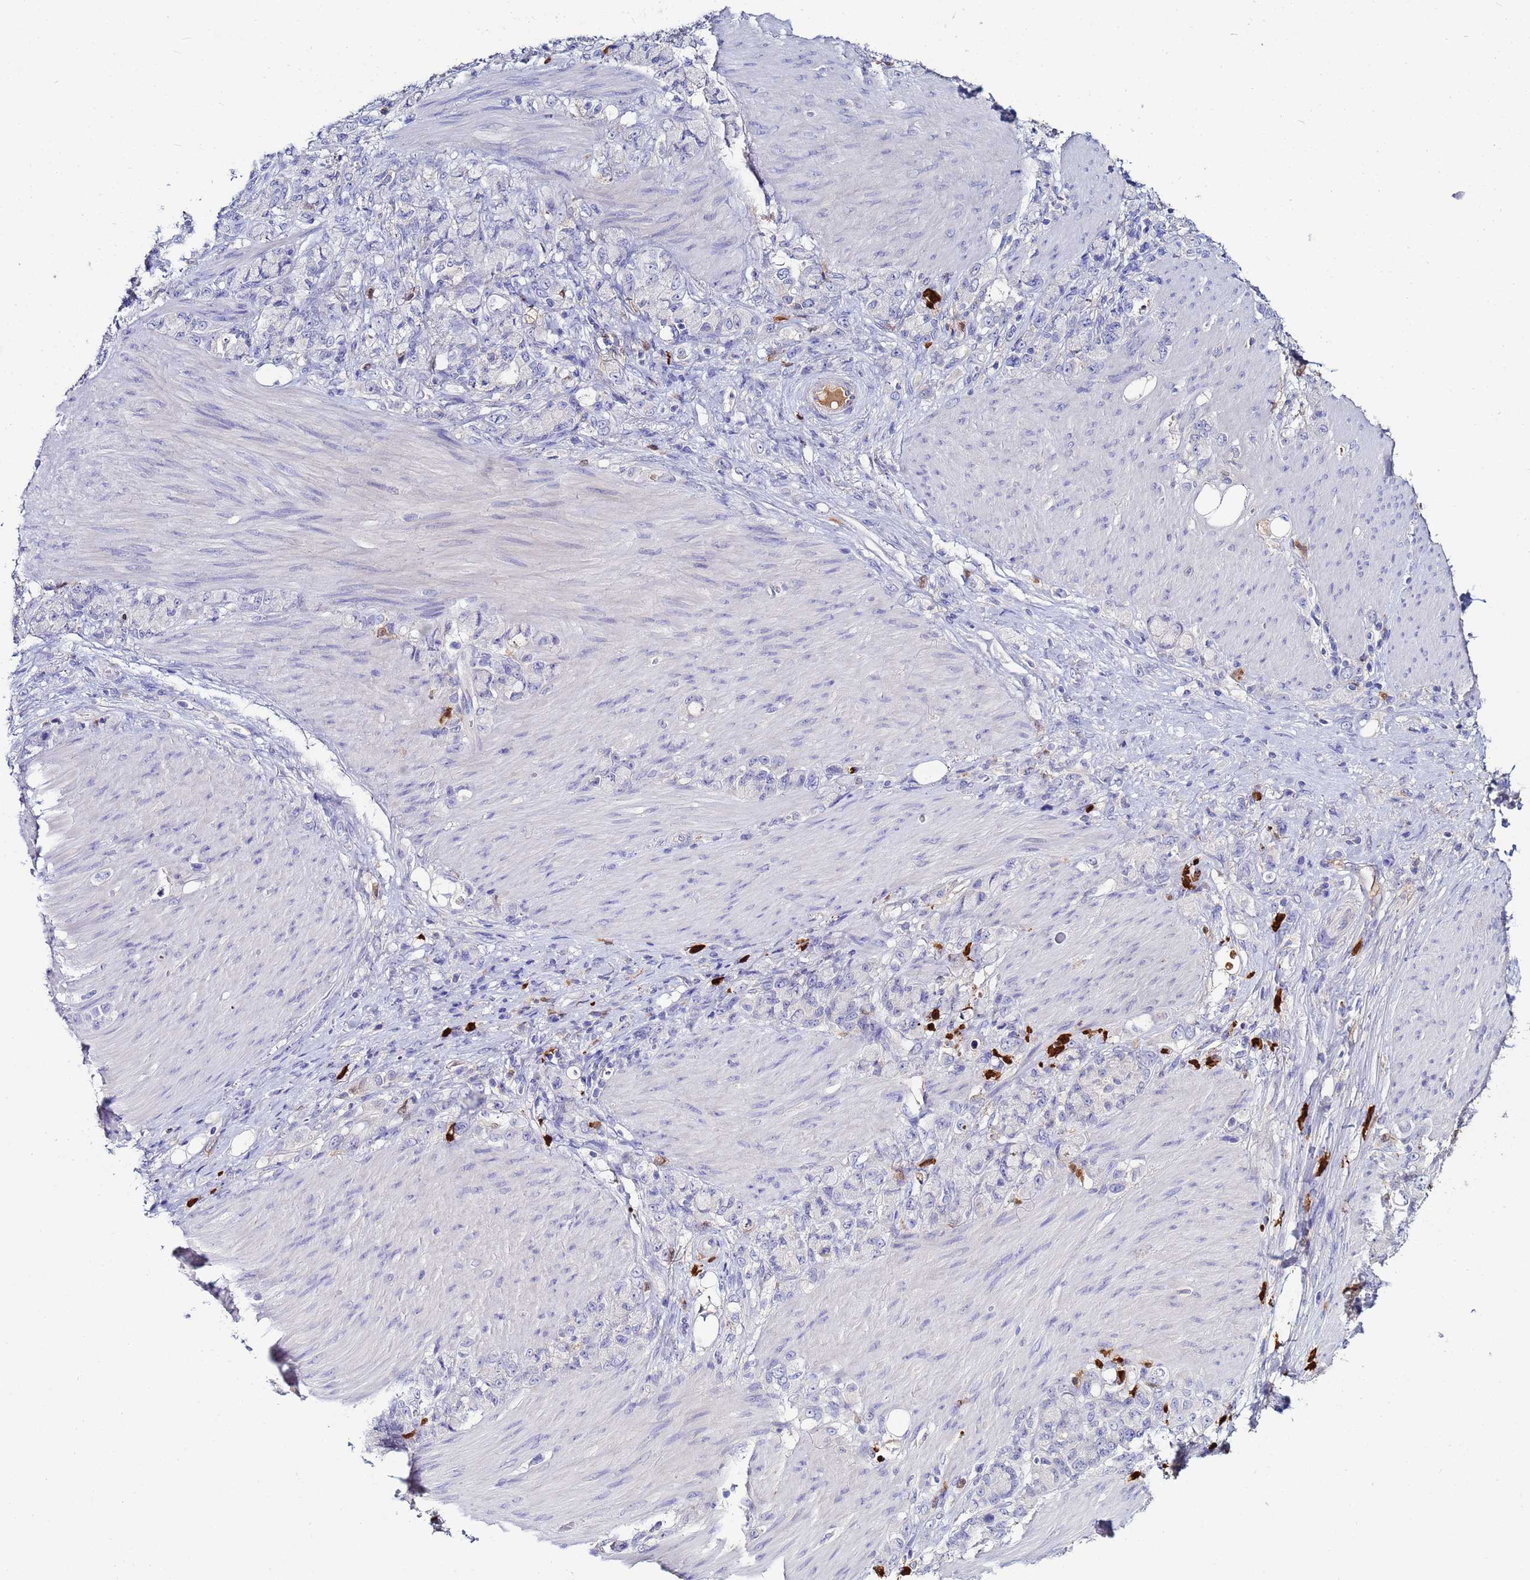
{"staining": {"intensity": "negative", "quantity": "none", "location": "none"}, "tissue": "stomach cancer", "cell_type": "Tumor cells", "image_type": "cancer", "snomed": [{"axis": "morphology", "description": "Normal tissue, NOS"}, {"axis": "morphology", "description": "Adenocarcinoma, NOS"}, {"axis": "topography", "description": "Stomach"}], "caption": "An immunohistochemistry (IHC) micrograph of adenocarcinoma (stomach) is shown. There is no staining in tumor cells of adenocarcinoma (stomach). (Brightfield microscopy of DAB immunohistochemistry at high magnification).", "gene": "TUBAL3", "patient": {"sex": "female", "age": 79}}